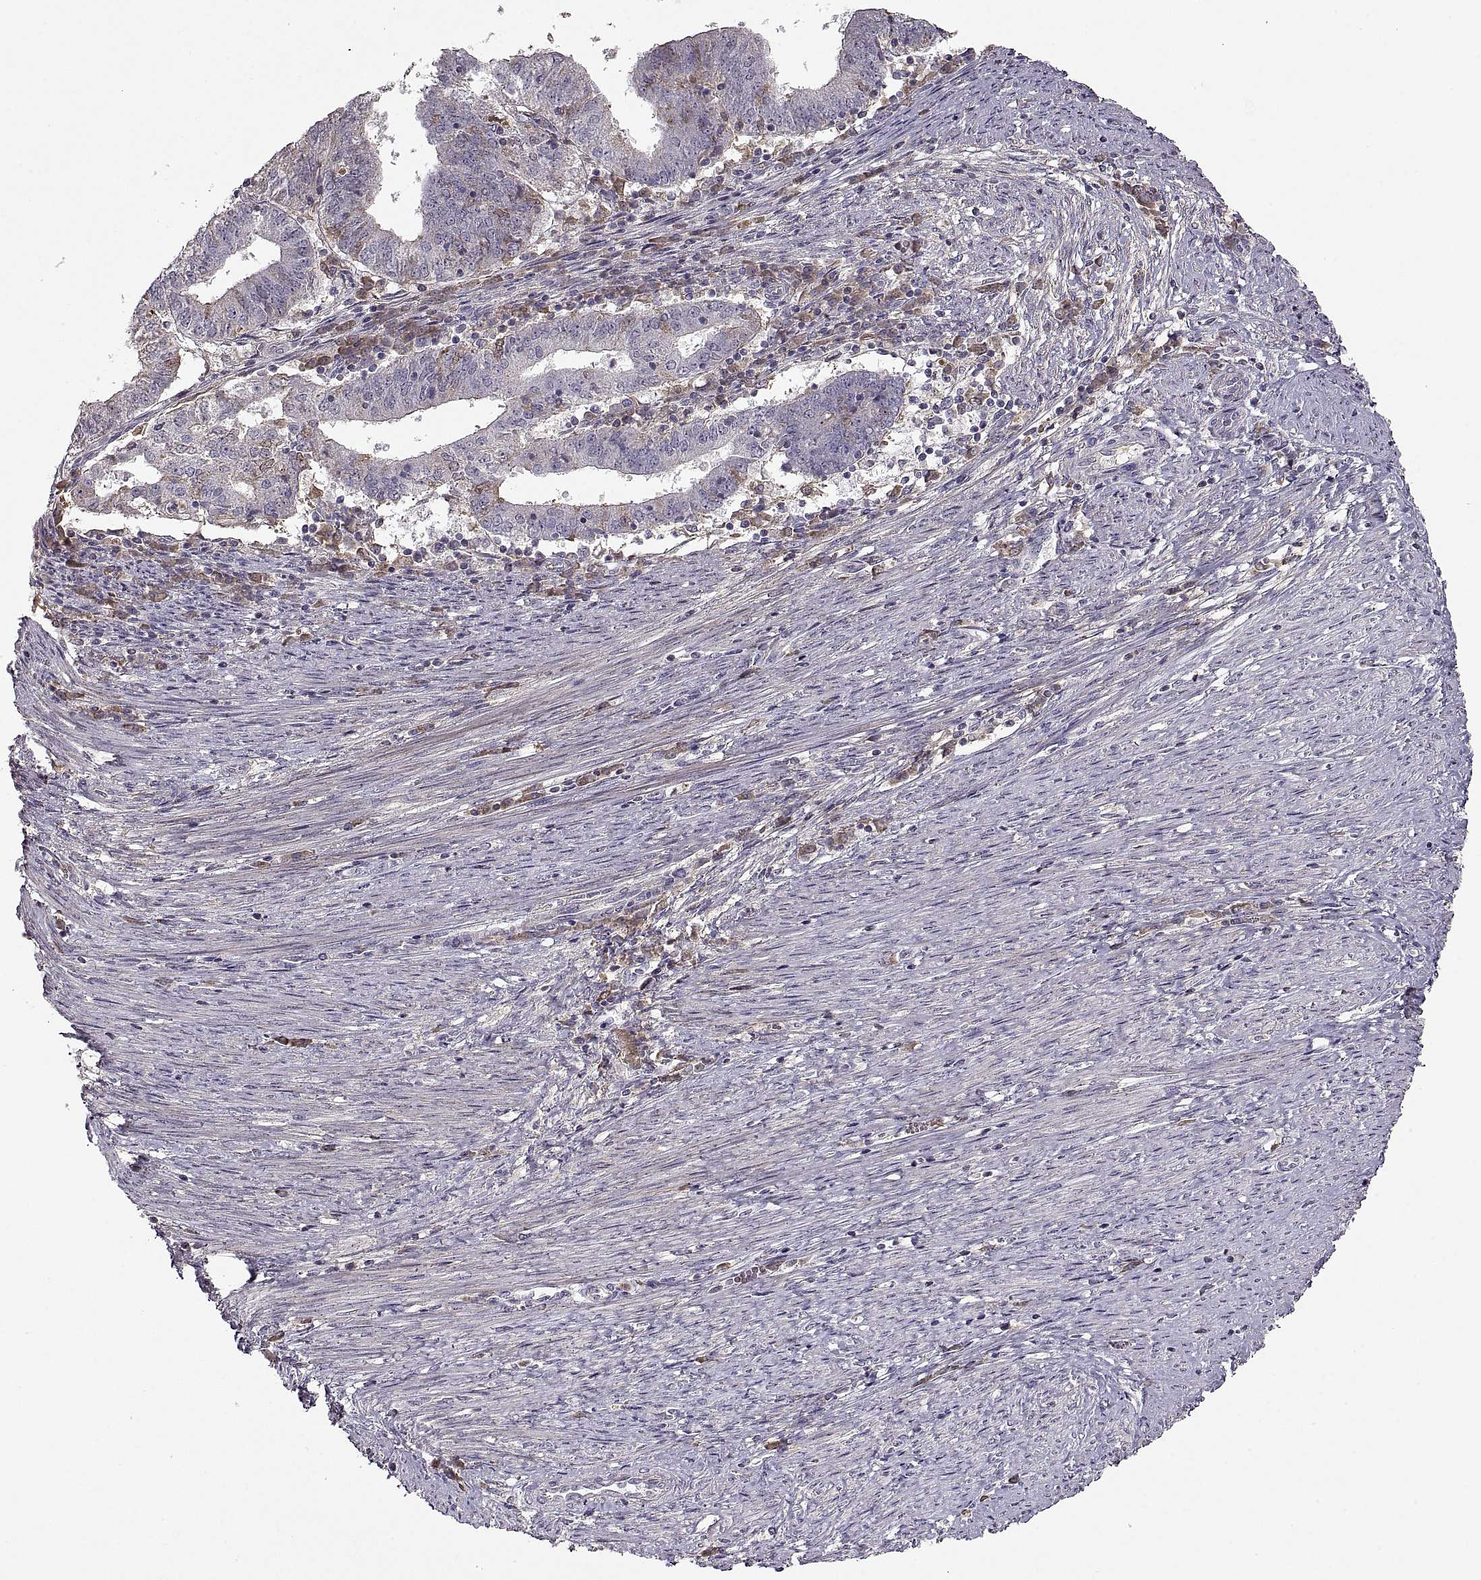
{"staining": {"intensity": "negative", "quantity": "none", "location": "none"}, "tissue": "endometrial cancer", "cell_type": "Tumor cells", "image_type": "cancer", "snomed": [{"axis": "morphology", "description": "Adenocarcinoma, NOS"}, {"axis": "topography", "description": "Endometrium"}], "caption": "Endometrial cancer (adenocarcinoma) was stained to show a protein in brown. There is no significant staining in tumor cells.", "gene": "ADAM11", "patient": {"sex": "female", "age": 82}}